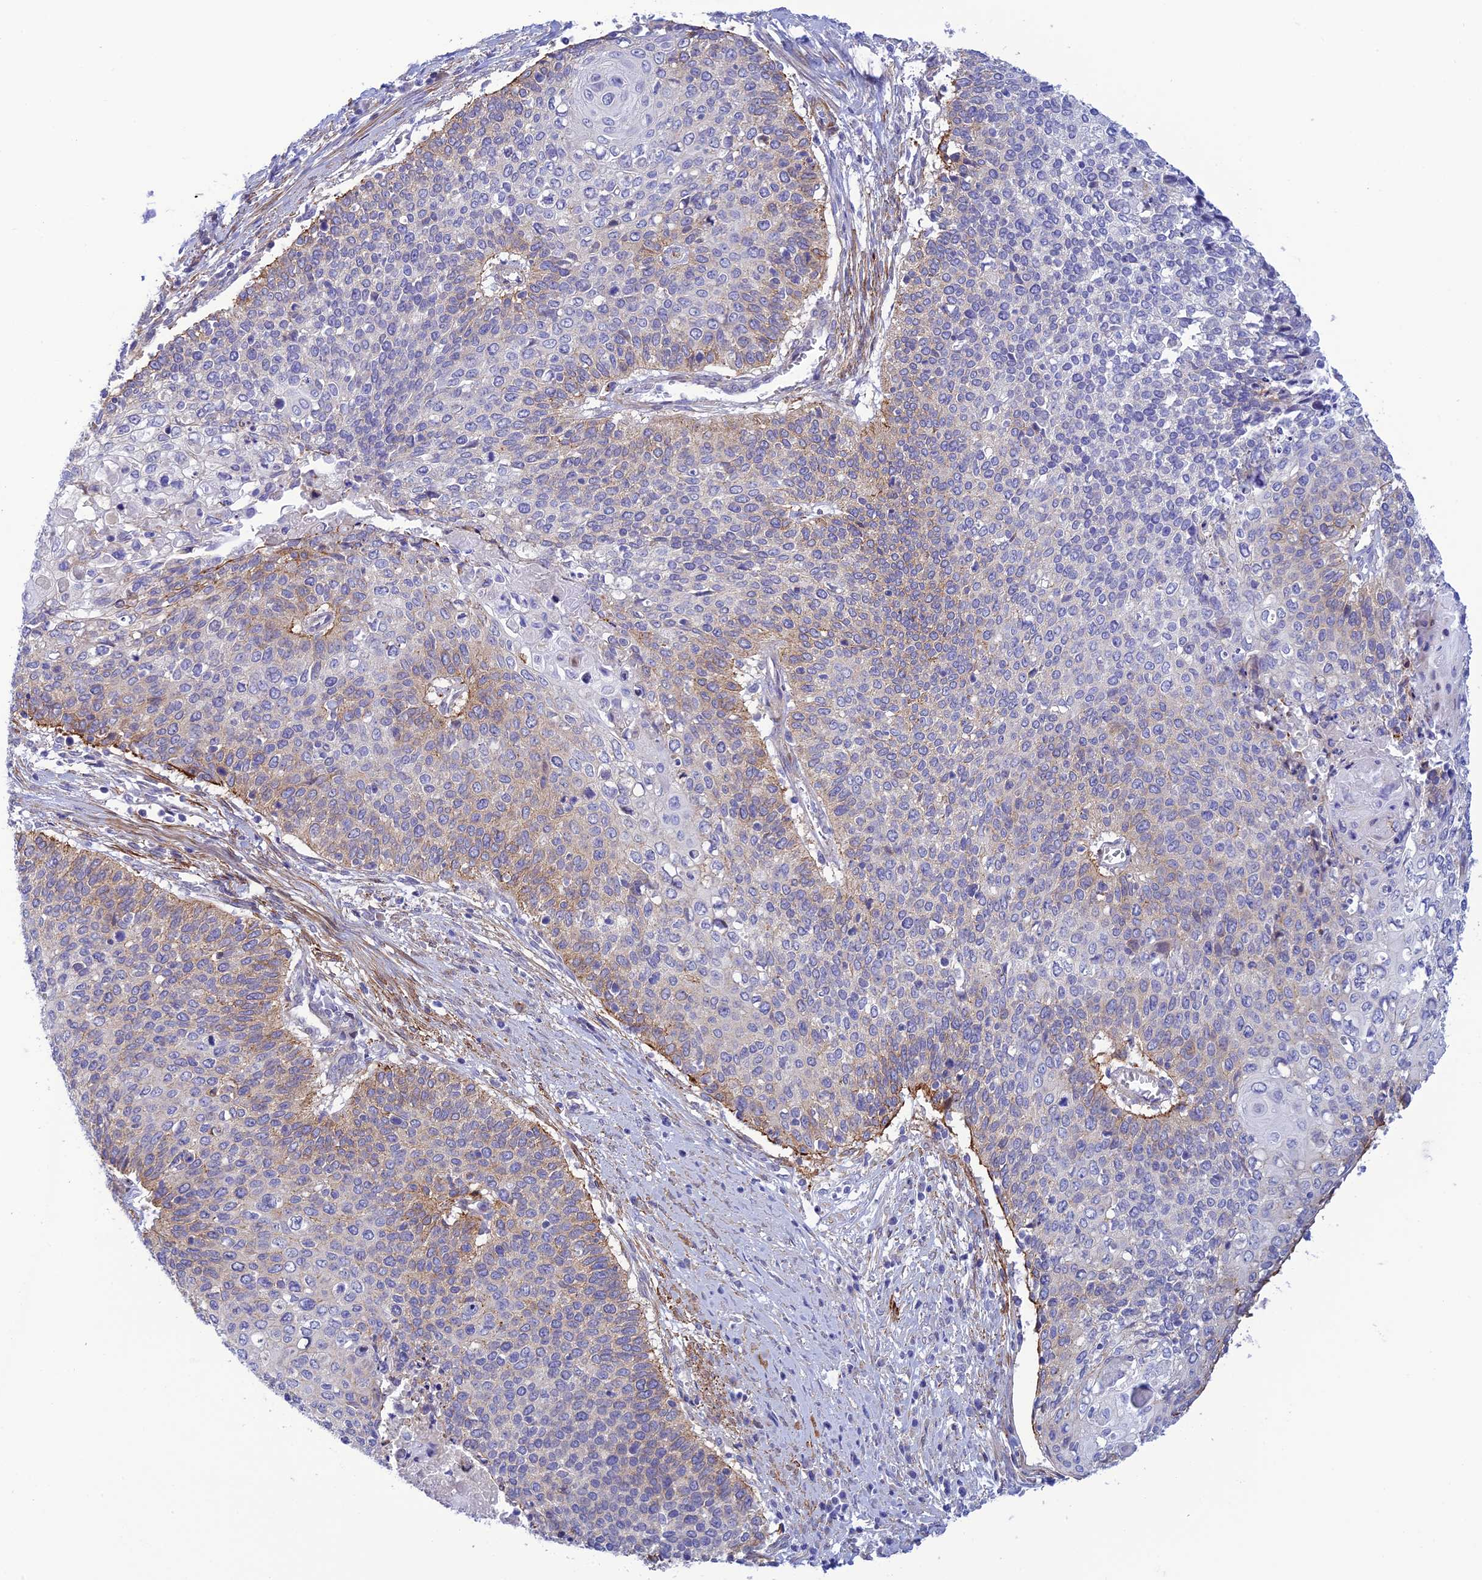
{"staining": {"intensity": "weak", "quantity": "<25%", "location": "cytoplasmic/membranous"}, "tissue": "cervical cancer", "cell_type": "Tumor cells", "image_type": "cancer", "snomed": [{"axis": "morphology", "description": "Squamous cell carcinoma, NOS"}, {"axis": "topography", "description": "Cervix"}], "caption": "A micrograph of cervical squamous cell carcinoma stained for a protein exhibits no brown staining in tumor cells.", "gene": "ZDHHC16", "patient": {"sex": "female", "age": 39}}